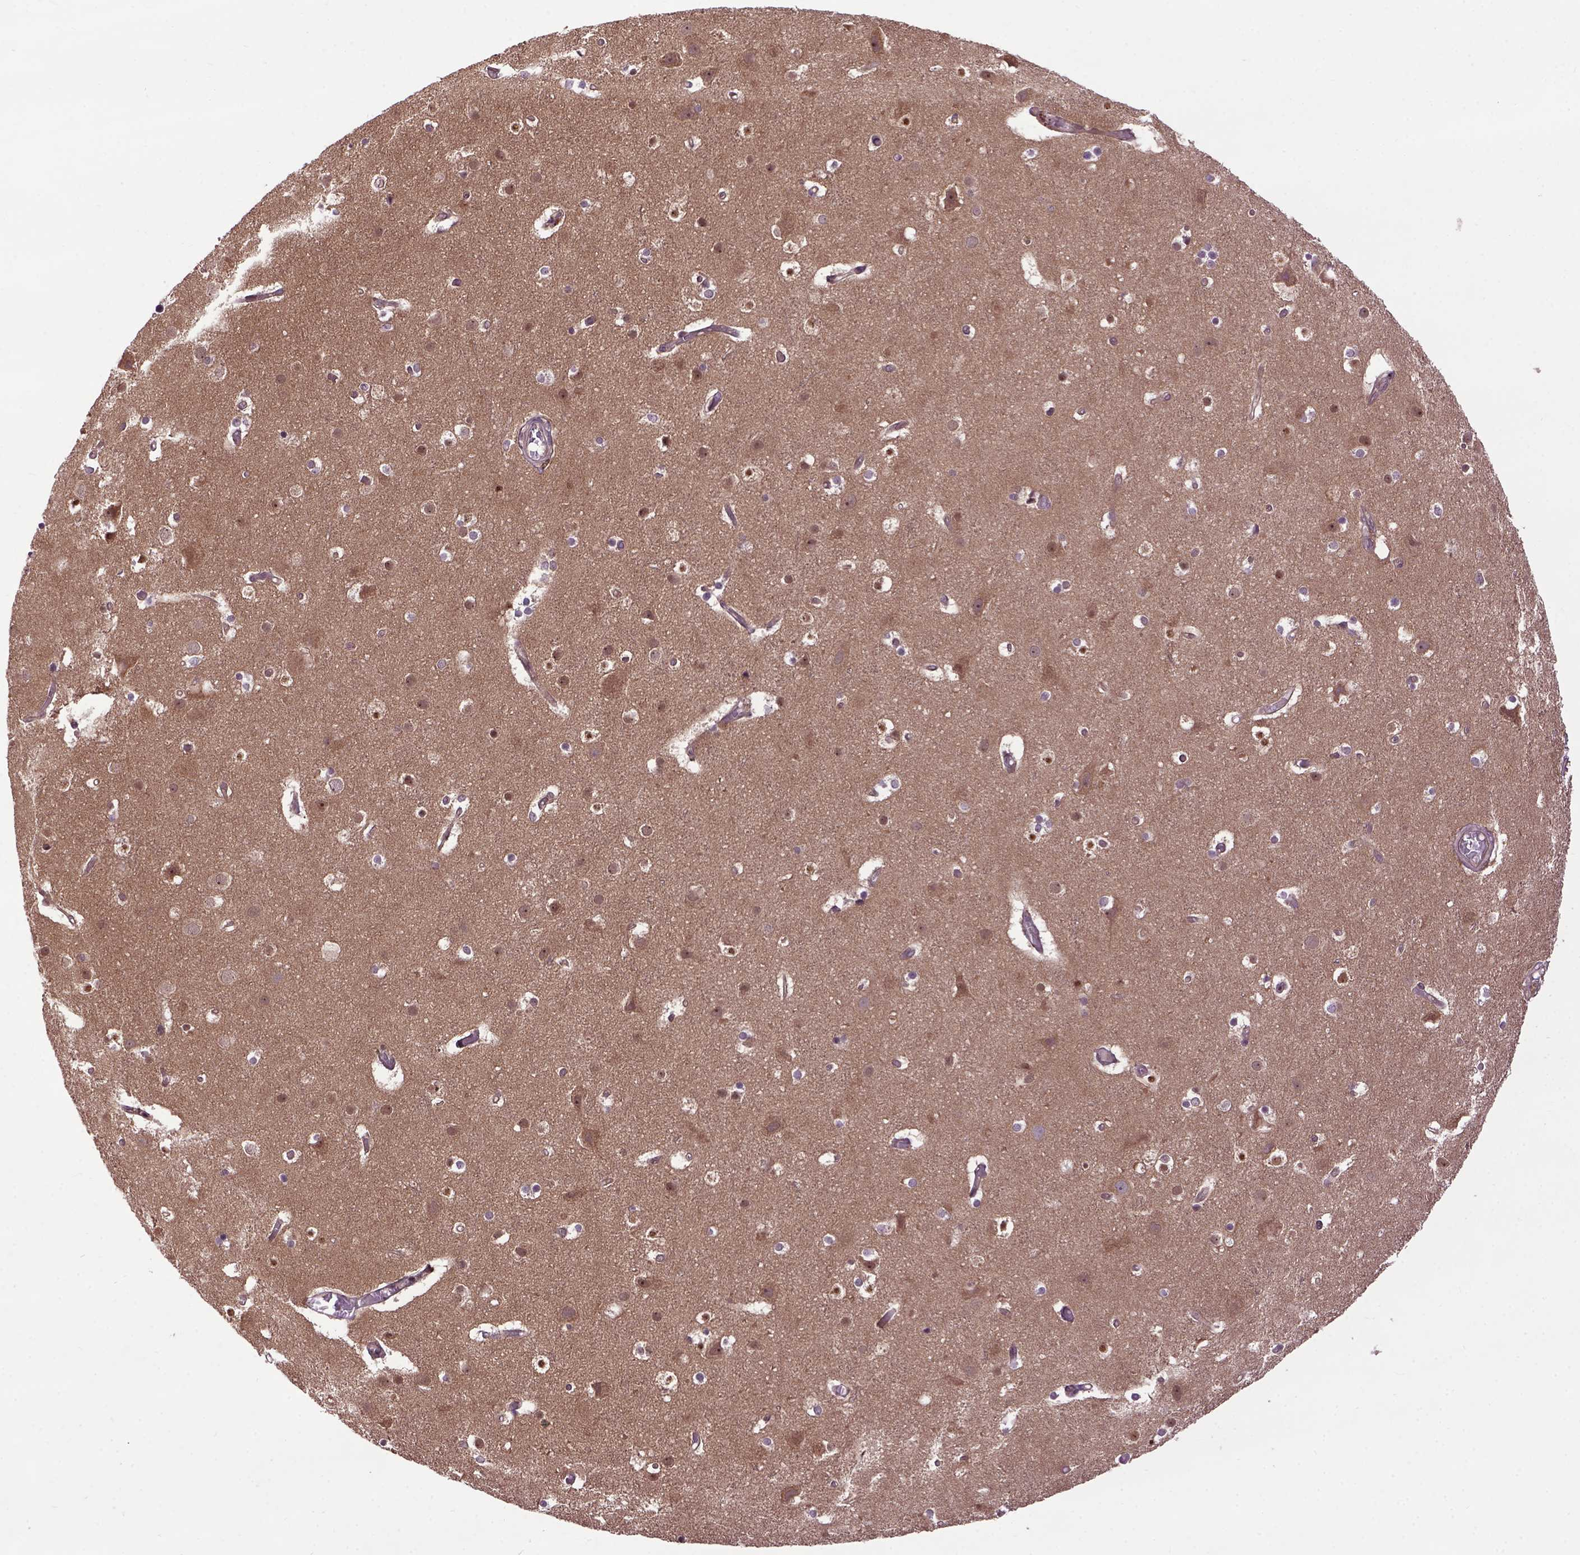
{"staining": {"intensity": "weak", "quantity": ">75%", "location": "cytoplasmic/membranous"}, "tissue": "cerebral cortex", "cell_type": "Endothelial cells", "image_type": "normal", "snomed": [{"axis": "morphology", "description": "Normal tissue, NOS"}, {"axis": "topography", "description": "Cerebral cortex"}], "caption": "Benign cerebral cortex demonstrates weak cytoplasmic/membranous expression in about >75% of endothelial cells, visualized by immunohistochemistry.", "gene": "WDR48", "patient": {"sex": "female", "age": 52}}